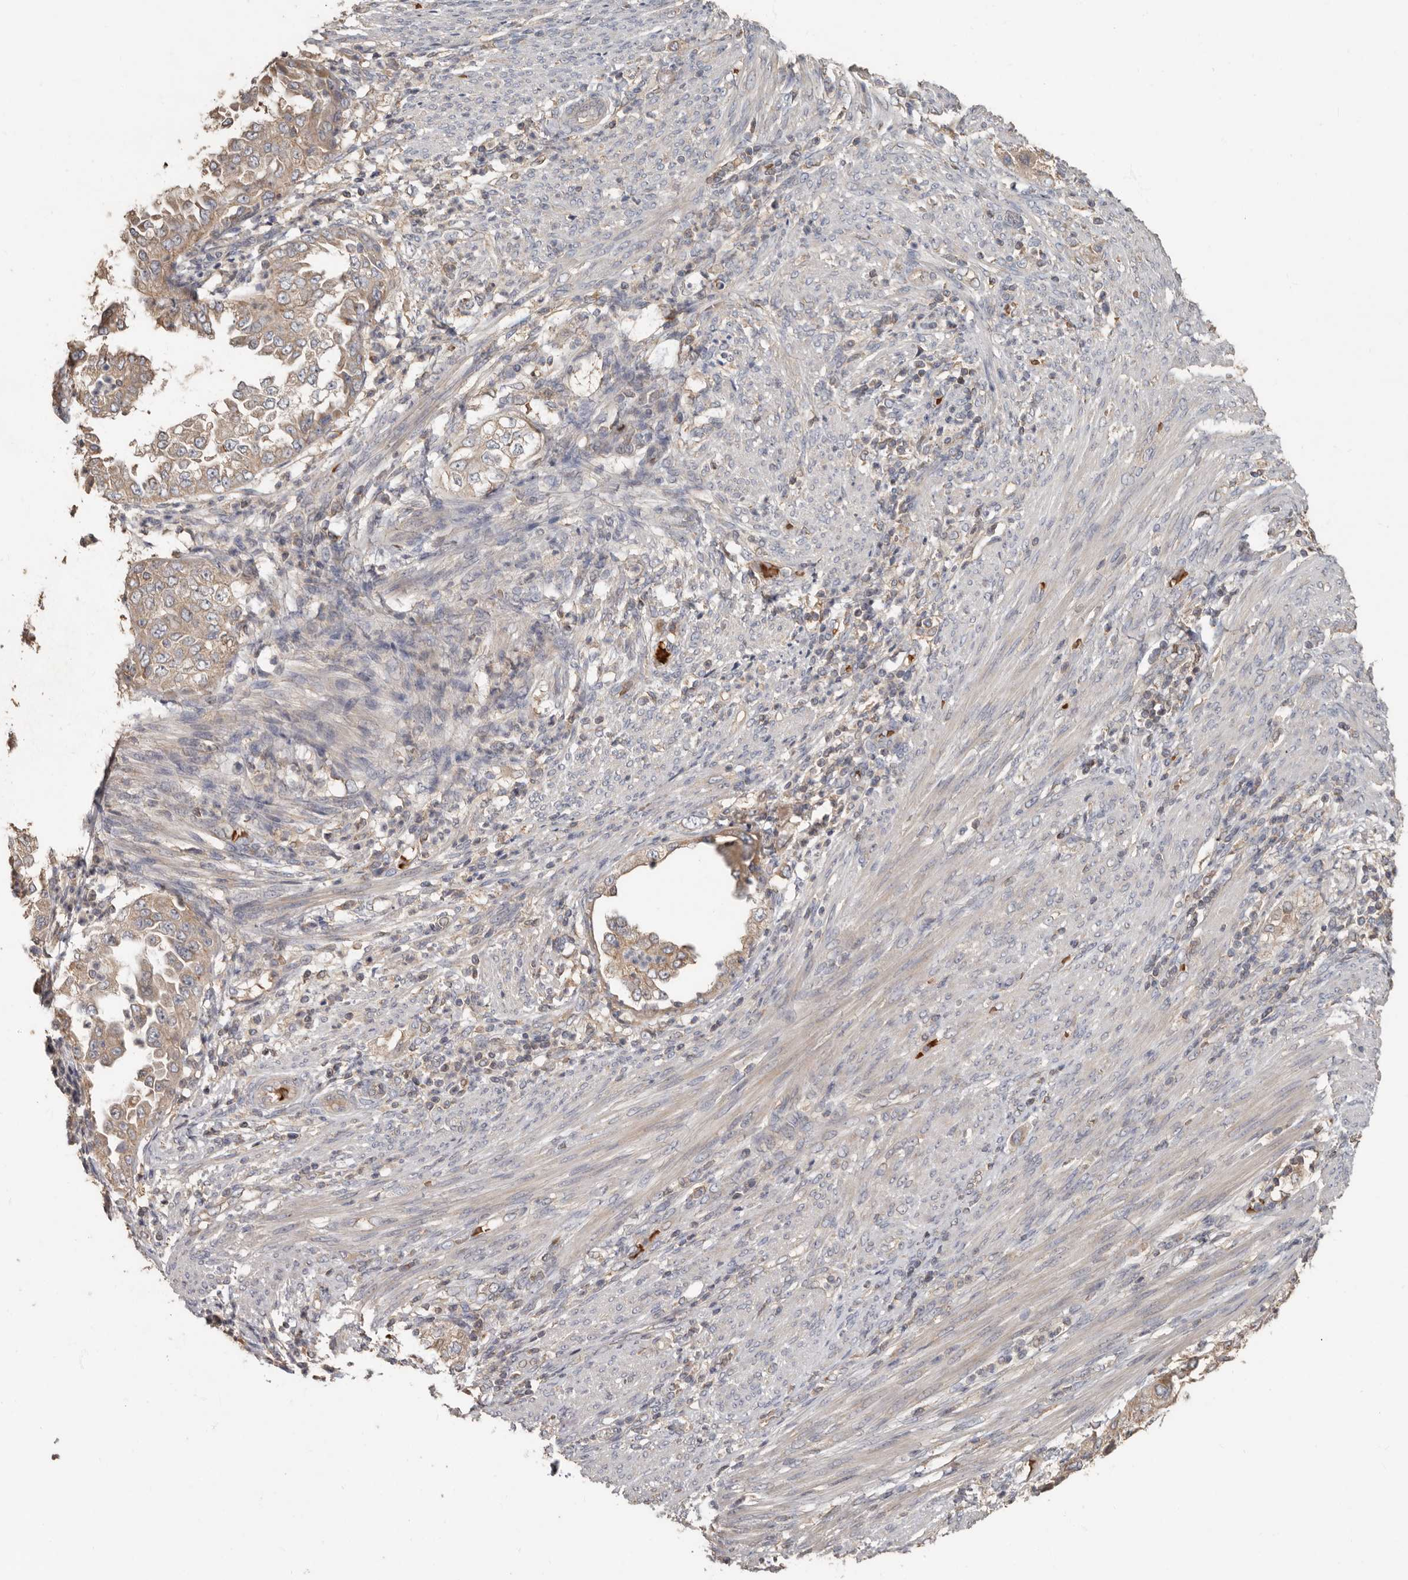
{"staining": {"intensity": "weak", "quantity": ">75%", "location": "cytoplasmic/membranous"}, "tissue": "endometrial cancer", "cell_type": "Tumor cells", "image_type": "cancer", "snomed": [{"axis": "morphology", "description": "Adenocarcinoma, NOS"}, {"axis": "topography", "description": "Endometrium"}], "caption": "Endometrial cancer was stained to show a protein in brown. There is low levels of weak cytoplasmic/membranous positivity in about >75% of tumor cells.", "gene": "KIF26B", "patient": {"sex": "female", "age": 85}}